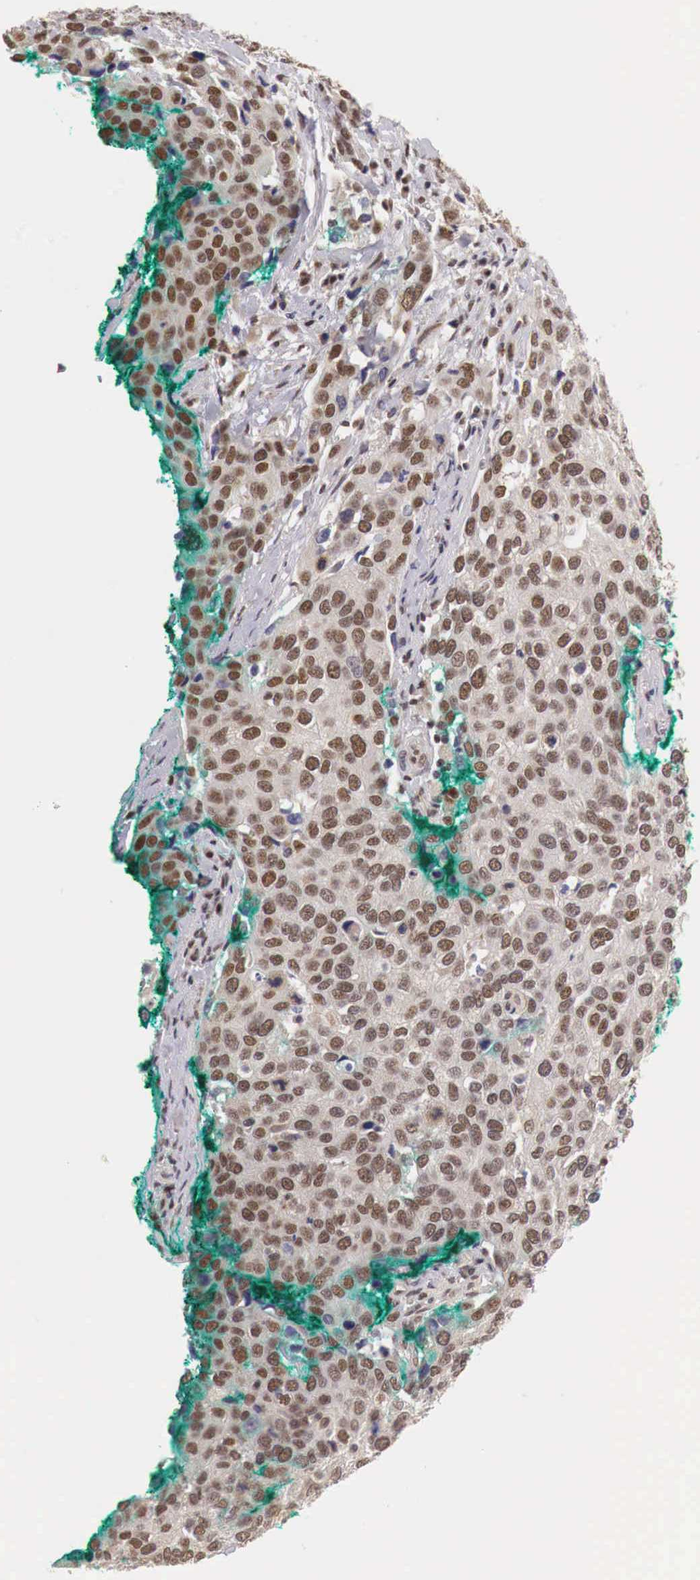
{"staining": {"intensity": "weak", "quantity": ">75%", "location": "cytoplasmic/membranous,nuclear"}, "tissue": "cervical cancer", "cell_type": "Tumor cells", "image_type": "cancer", "snomed": [{"axis": "morphology", "description": "Squamous cell carcinoma, NOS"}, {"axis": "topography", "description": "Cervix"}], "caption": "There is low levels of weak cytoplasmic/membranous and nuclear expression in tumor cells of cervical cancer (squamous cell carcinoma), as demonstrated by immunohistochemical staining (brown color).", "gene": "GPKOW", "patient": {"sex": "female", "age": 54}}